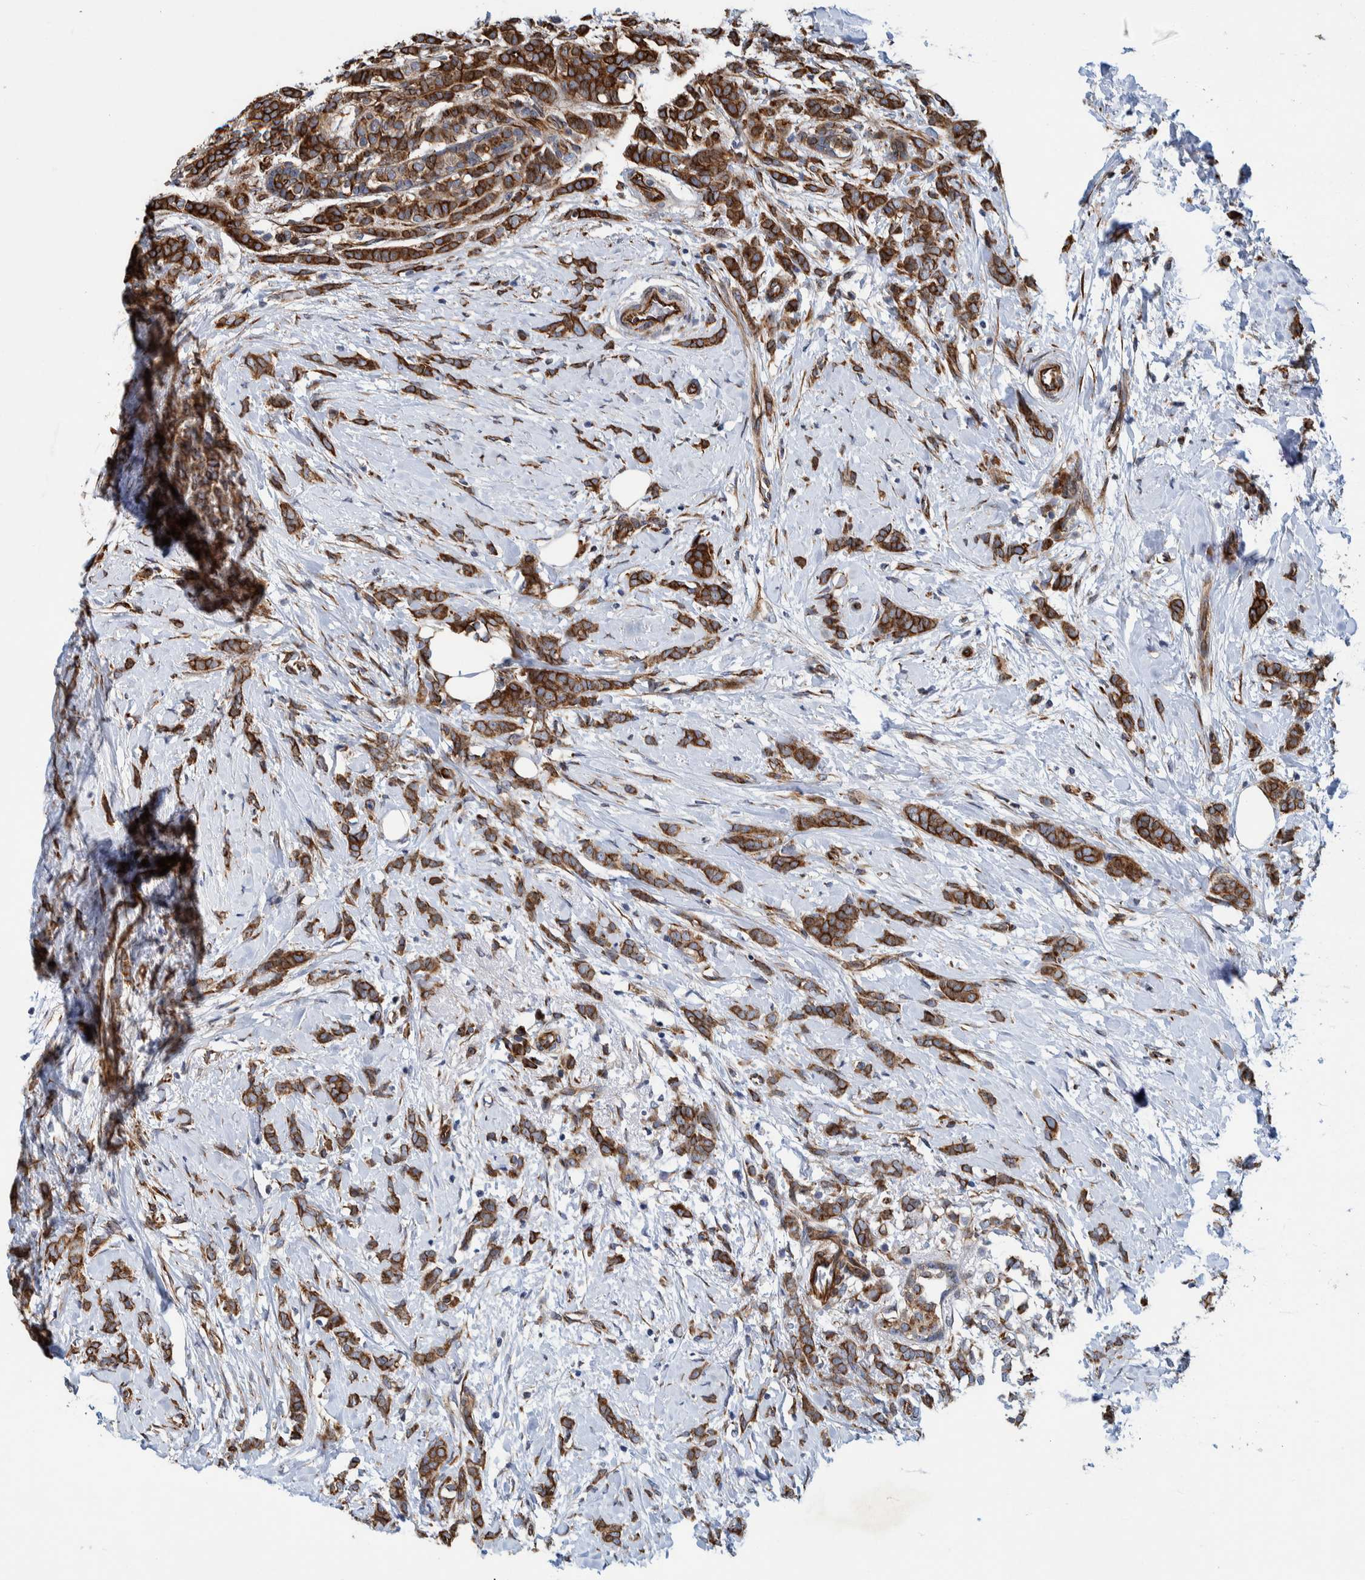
{"staining": {"intensity": "strong", "quantity": ">75%", "location": "cytoplasmic/membranous"}, "tissue": "breast cancer", "cell_type": "Tumor cells", "image_type": "cancer", "snomed": [{"axis": "morphology", "description": "Lobular carcinoma, in situ"}, {"axis": "morphology", "description": "Lobular carcinoma"}, {"axis": "topography", "description": "Breast"}], "caption": "Immunohistochemical staining of human breast lobular carcinoma in situ demonstrates strong cytoplasmic/membranous protein staining in approximately >75% of tumor cells. The staining was performed using DAB to visualize the protein expression in brown, while the nuclei were stained in blue with hematoxylin (Magnification: 20x).", "gene": "CCDC57", "patient": {"sex": "female", "age": 41}}